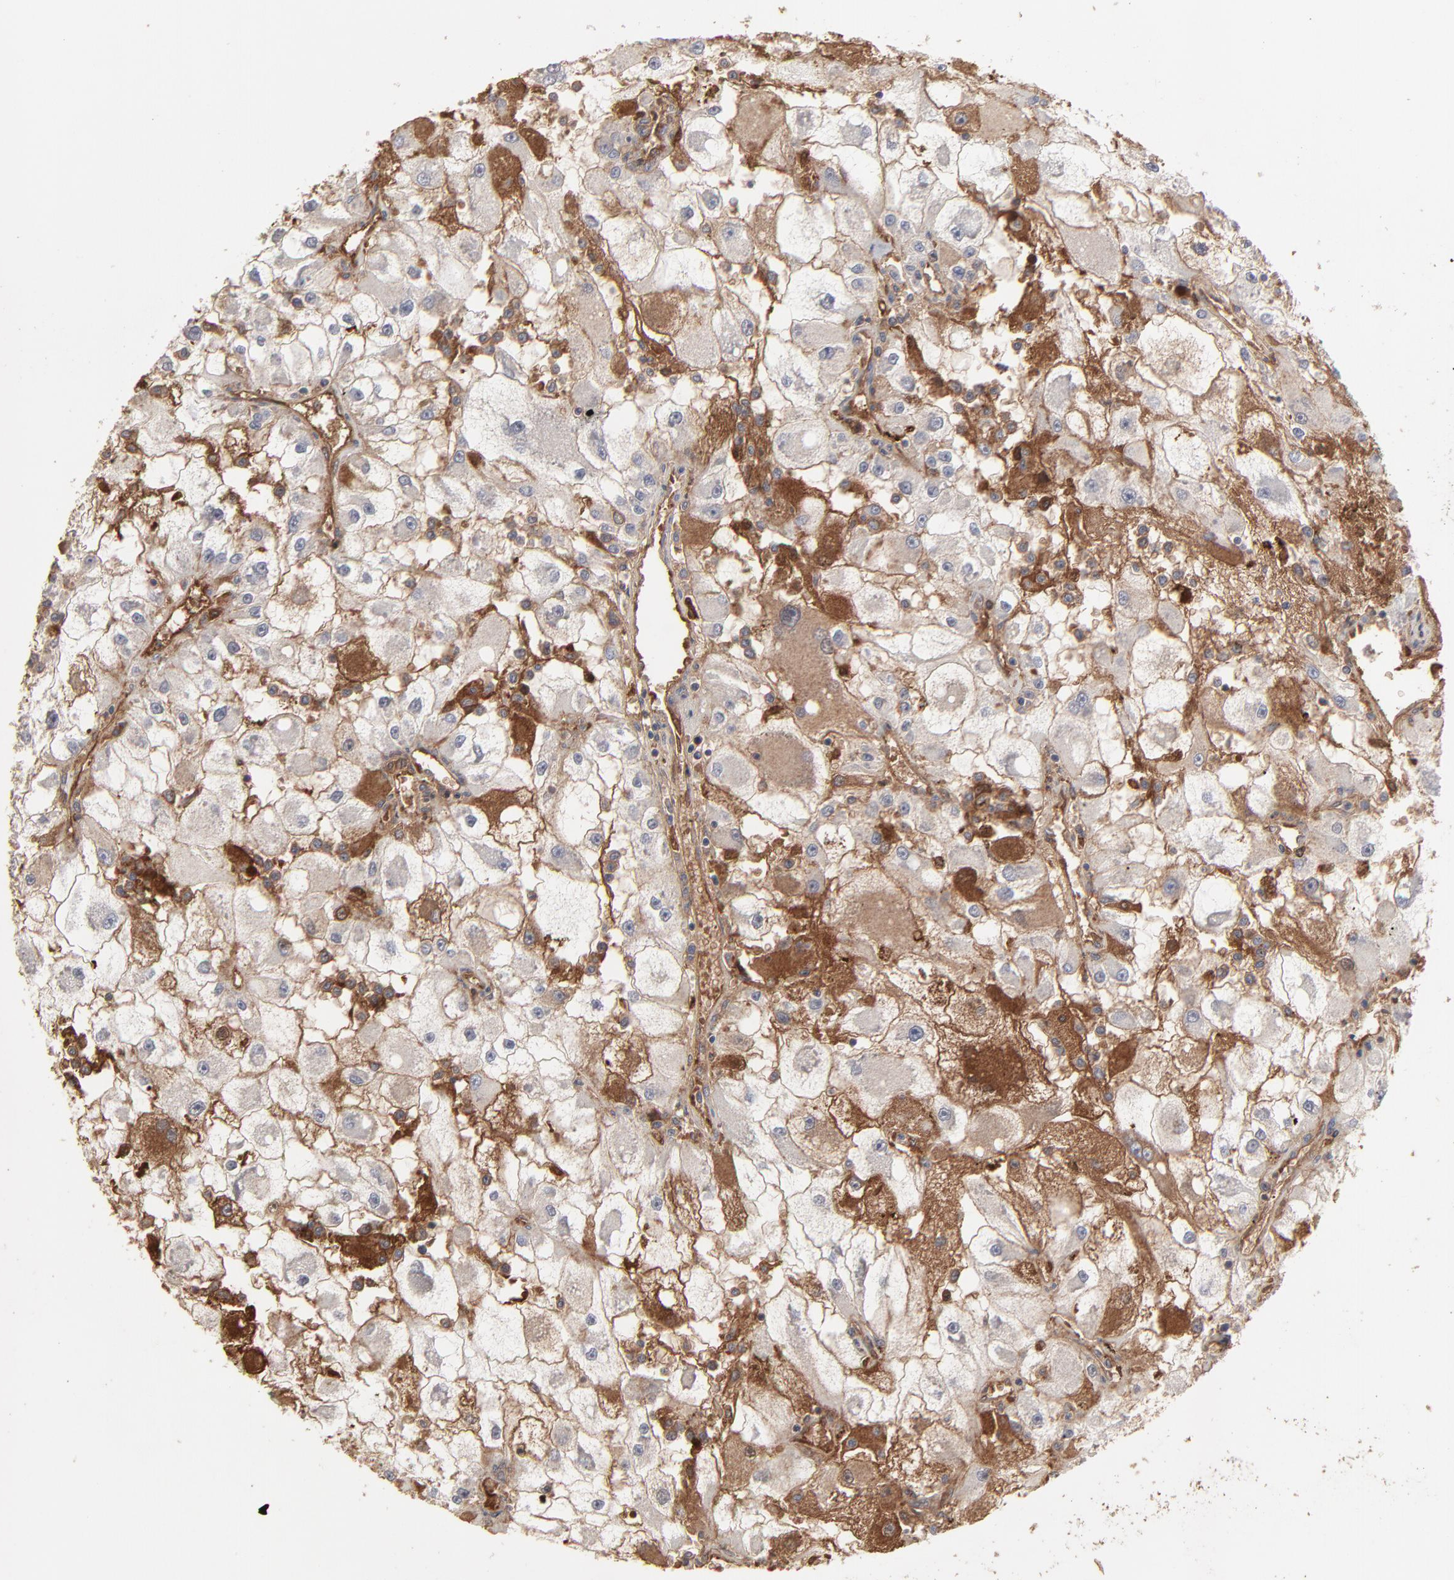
{"staining": {"intensity": "strong", "quantity": "25%-75%", "location": "cytoplasmic/membranous"}, "tissue": "renal cancer", "cell_type": "Tumor cells", "image_type": "cancer", "snomed": [{"axis": "morphology", "description": "Adenocarcinoma, NOS"}, {"axis": "topography", "description": "Kidney"}], "caption": "Immunohistochemical staining of human renal cancer (adenocarcinoma) demonstrates high levels of strong cytoplasmic/membranous protein positivity in approximately 25%-75% of tumor cells. (IHC, brightfield microscopy, high magnification).", "gene": "VPREB3", "patient": {"sex": "female", "age": 73}}